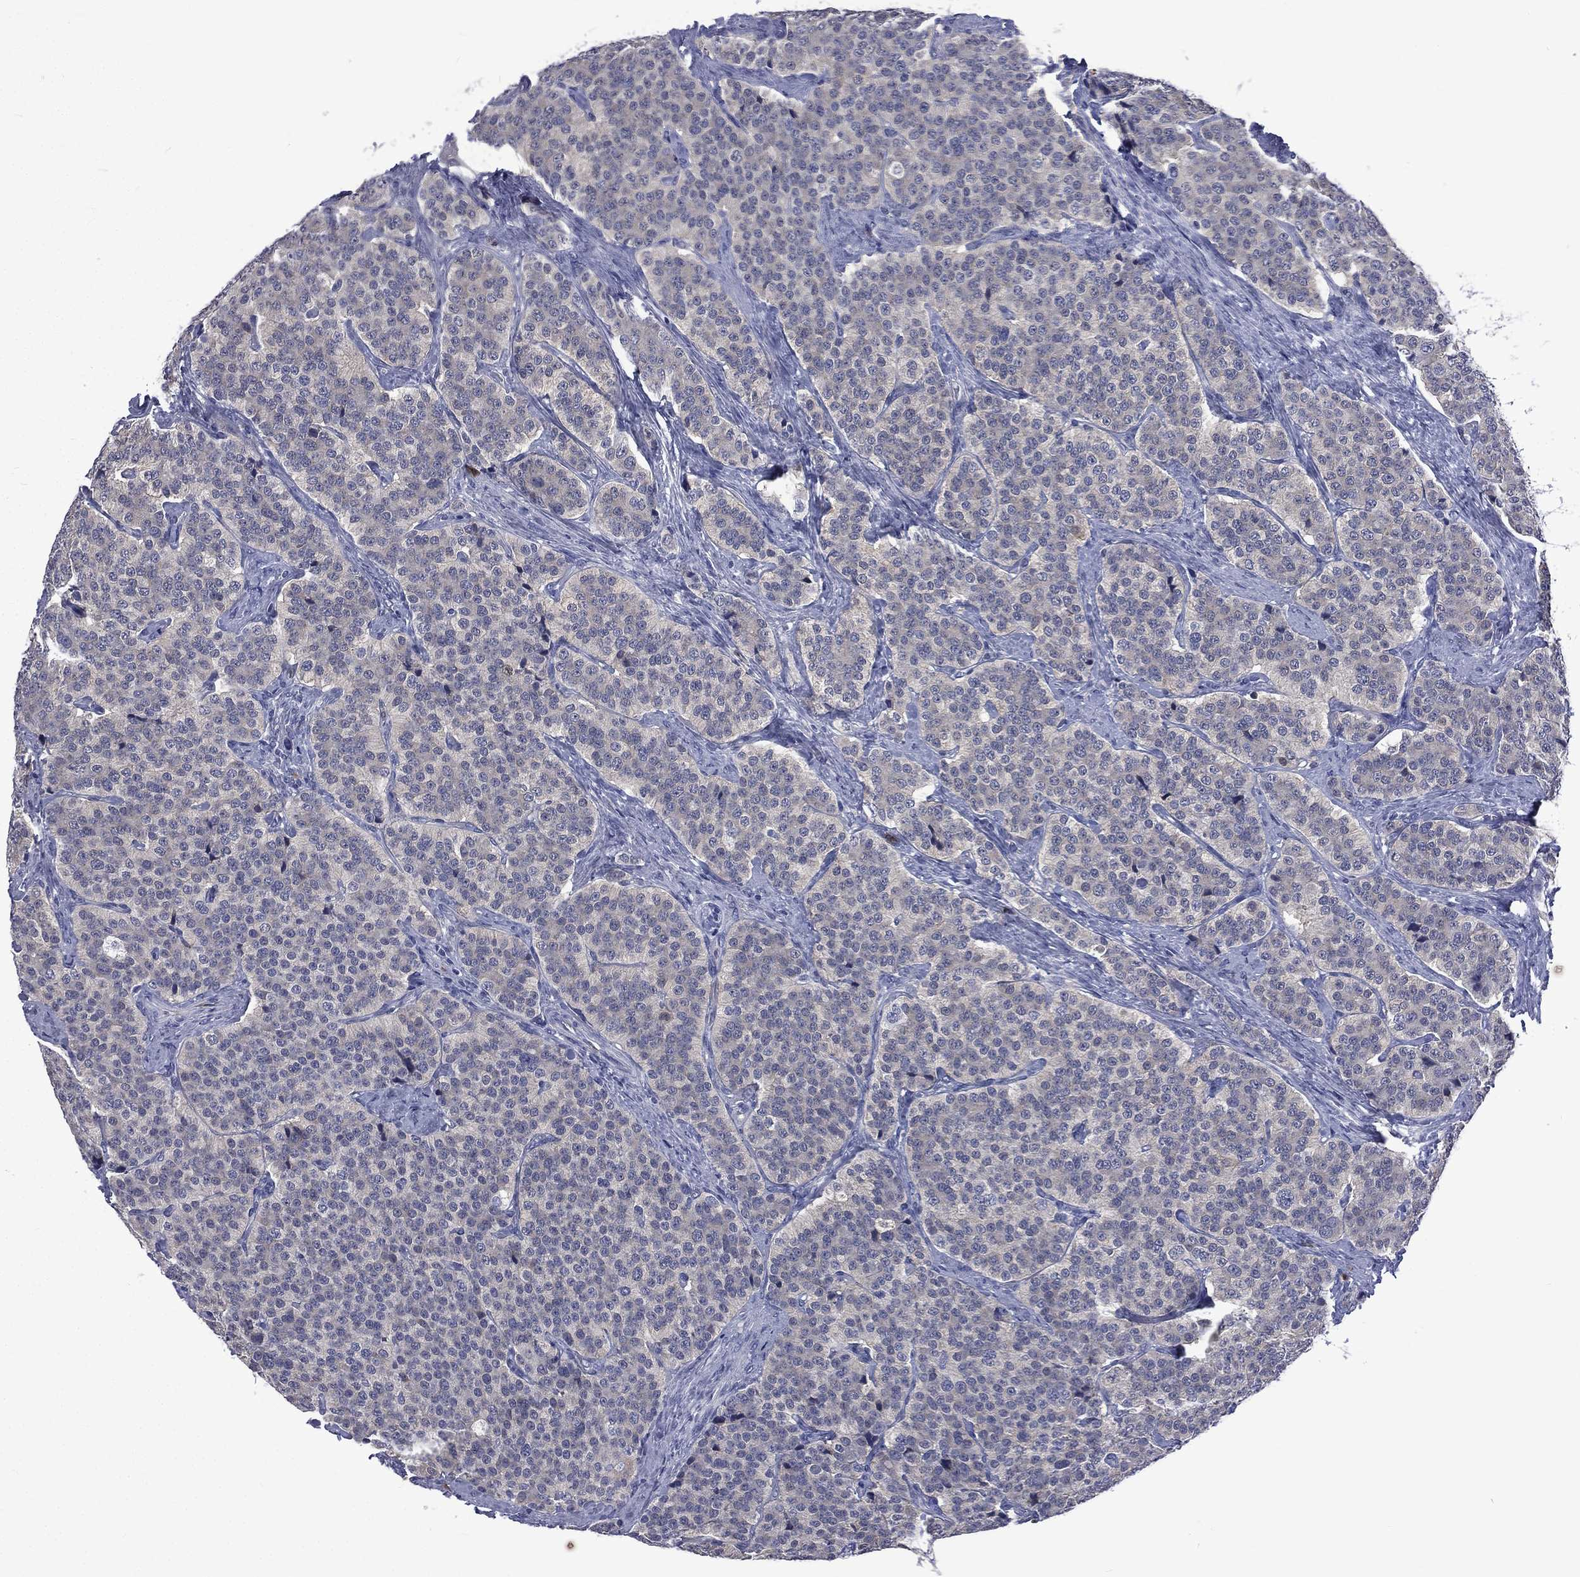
{"staining": {"intensity": "negative", "quantity": "none", "location": "none"}, "tissue": "carcinoid", "cell_type": "Tumor cells", "image_type": "cancer", "snomed": [{"axis": "morphology", "description": "Carcinoid, malignant, NOS"}, {"axis": "topography", "description": "Small intestine"}], "caption": "Tumor cells show no significant protein positivity in carcinoid. (Brightfield microscopy of DAB IHC at high magnification).", "gene": "CA12", "patient": {"sex": "female", "age": 58}}